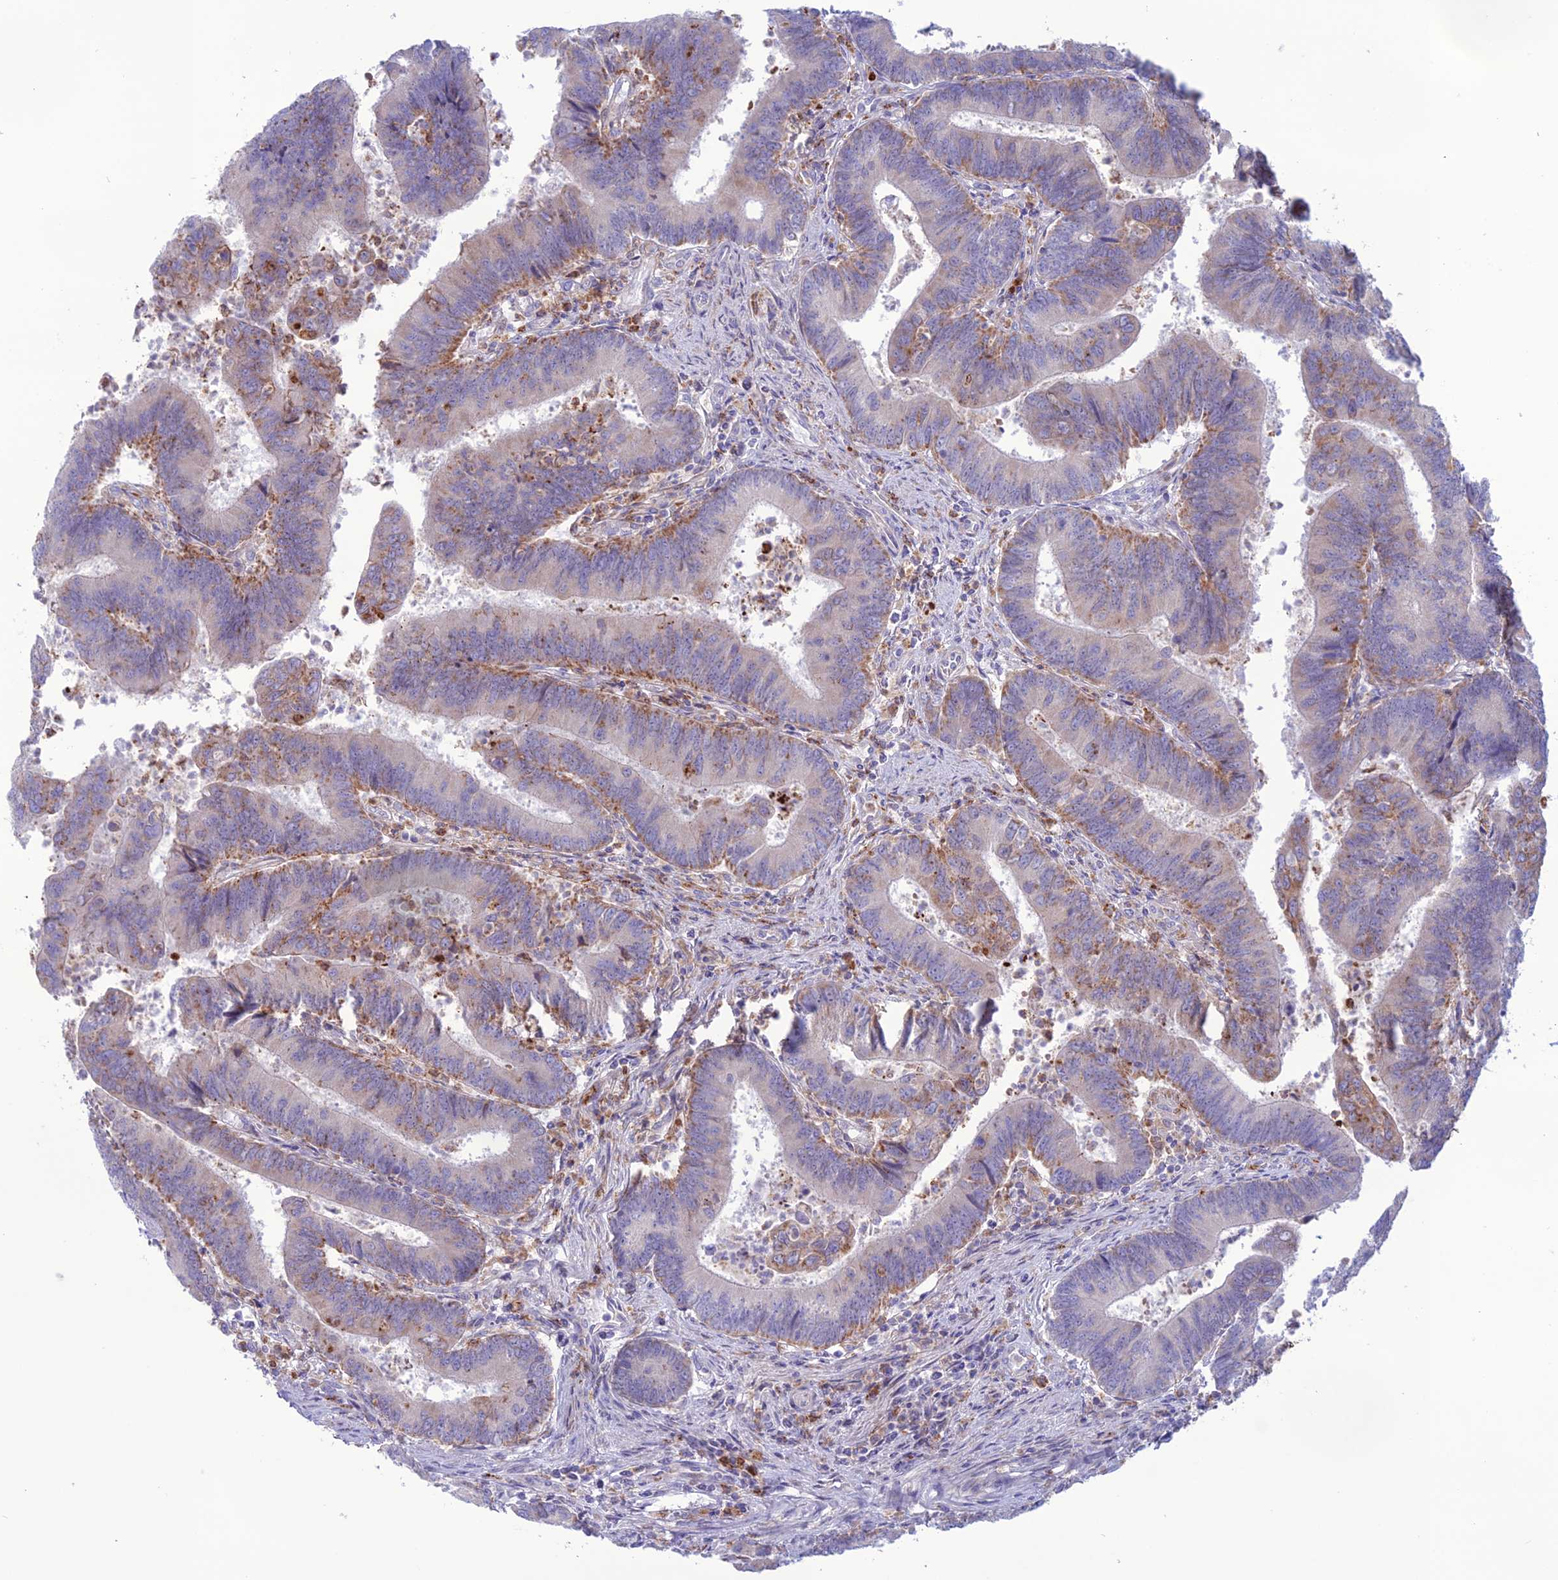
{"staining": {"intensity": "moderate", "quantity": "25%-75%", "location": "cytoplasmic/membranous"}, "tissue": "colorectal cancer", "cell_type": "Tumor cells", "image_type": "cancer", "snomed": [{"axis": "morphology", "description": "Adenocarcinoma, NOS"}, {"axis": "topography", "description": "Colon"}], "caption": "Immunohistochemistry micrograph of neoplastic tissue: human adenocarcinoma (colorectal) stained using immunohistochemistry reveals medium levels of moderate protein expression localized specifically in the cytoplasmic/membranous of tumor cells, appearing as a cytoplasmic/membranous brown color.", "gene": "CLCN7", "patient": {"sex": "female", "age": 67}}